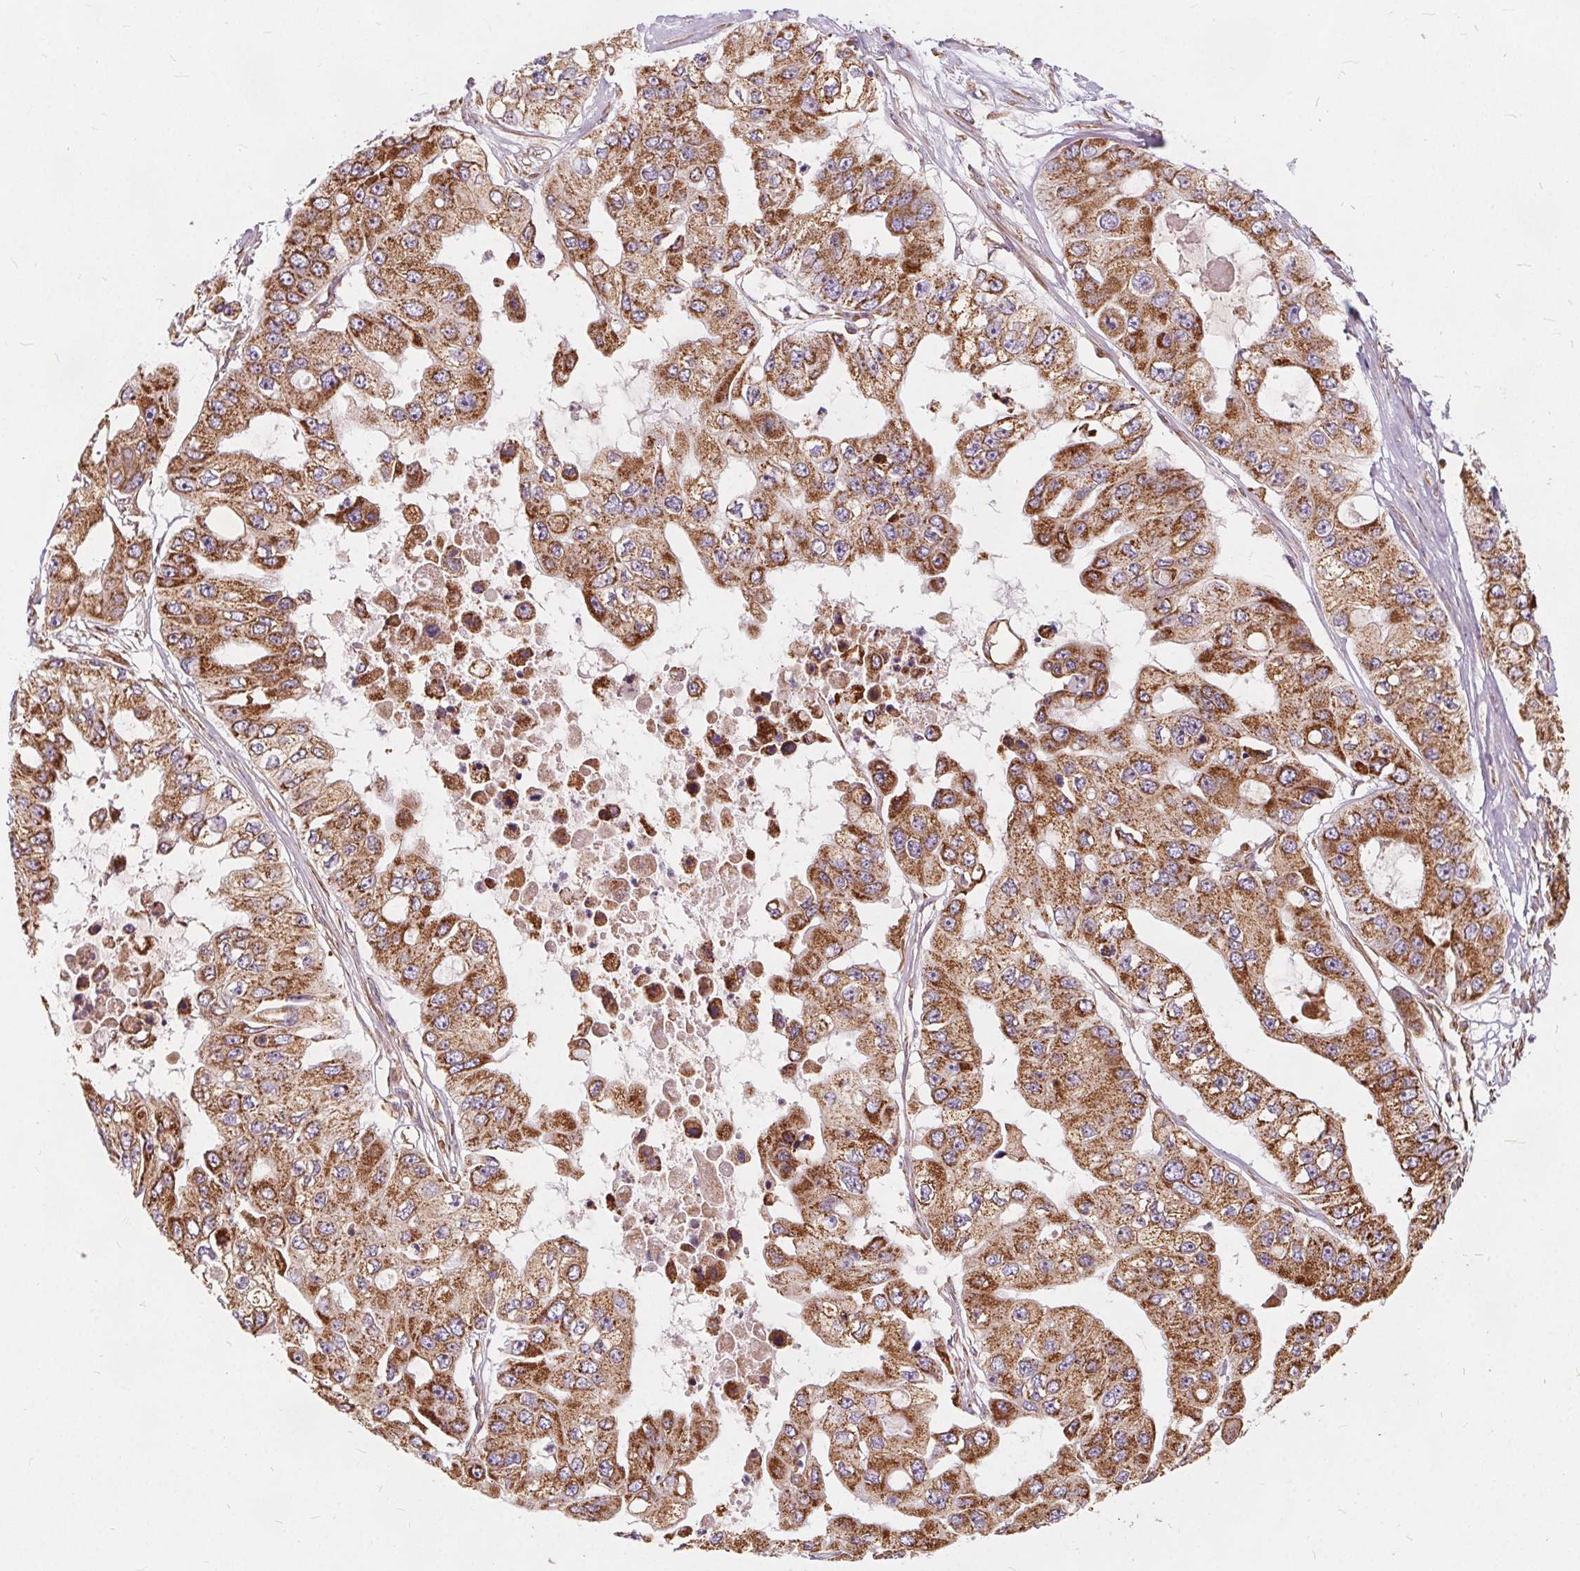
{"staining": {"intensity": "moderate", "quantity": ">75%", "location": "cytoplasmic/membranous"}, "tissue": "ovarian cancer", "cell_type": "Tumor cells", "image_type": "cancer", "snomed": [{"axis": "morphology", "description": "Cystadenocarcinoma, serous, NOS"}, {"axis": "topography", "description": "Ovary"}], "caption": "A brown stain highlights moderate cytoplasmic/membranous expression of a protein in ovarian cancer (serous cystadenocarcinoma) tumor cells.", "gene": "PLSCR3", "patient": {"sex": "female", "age": 56}}